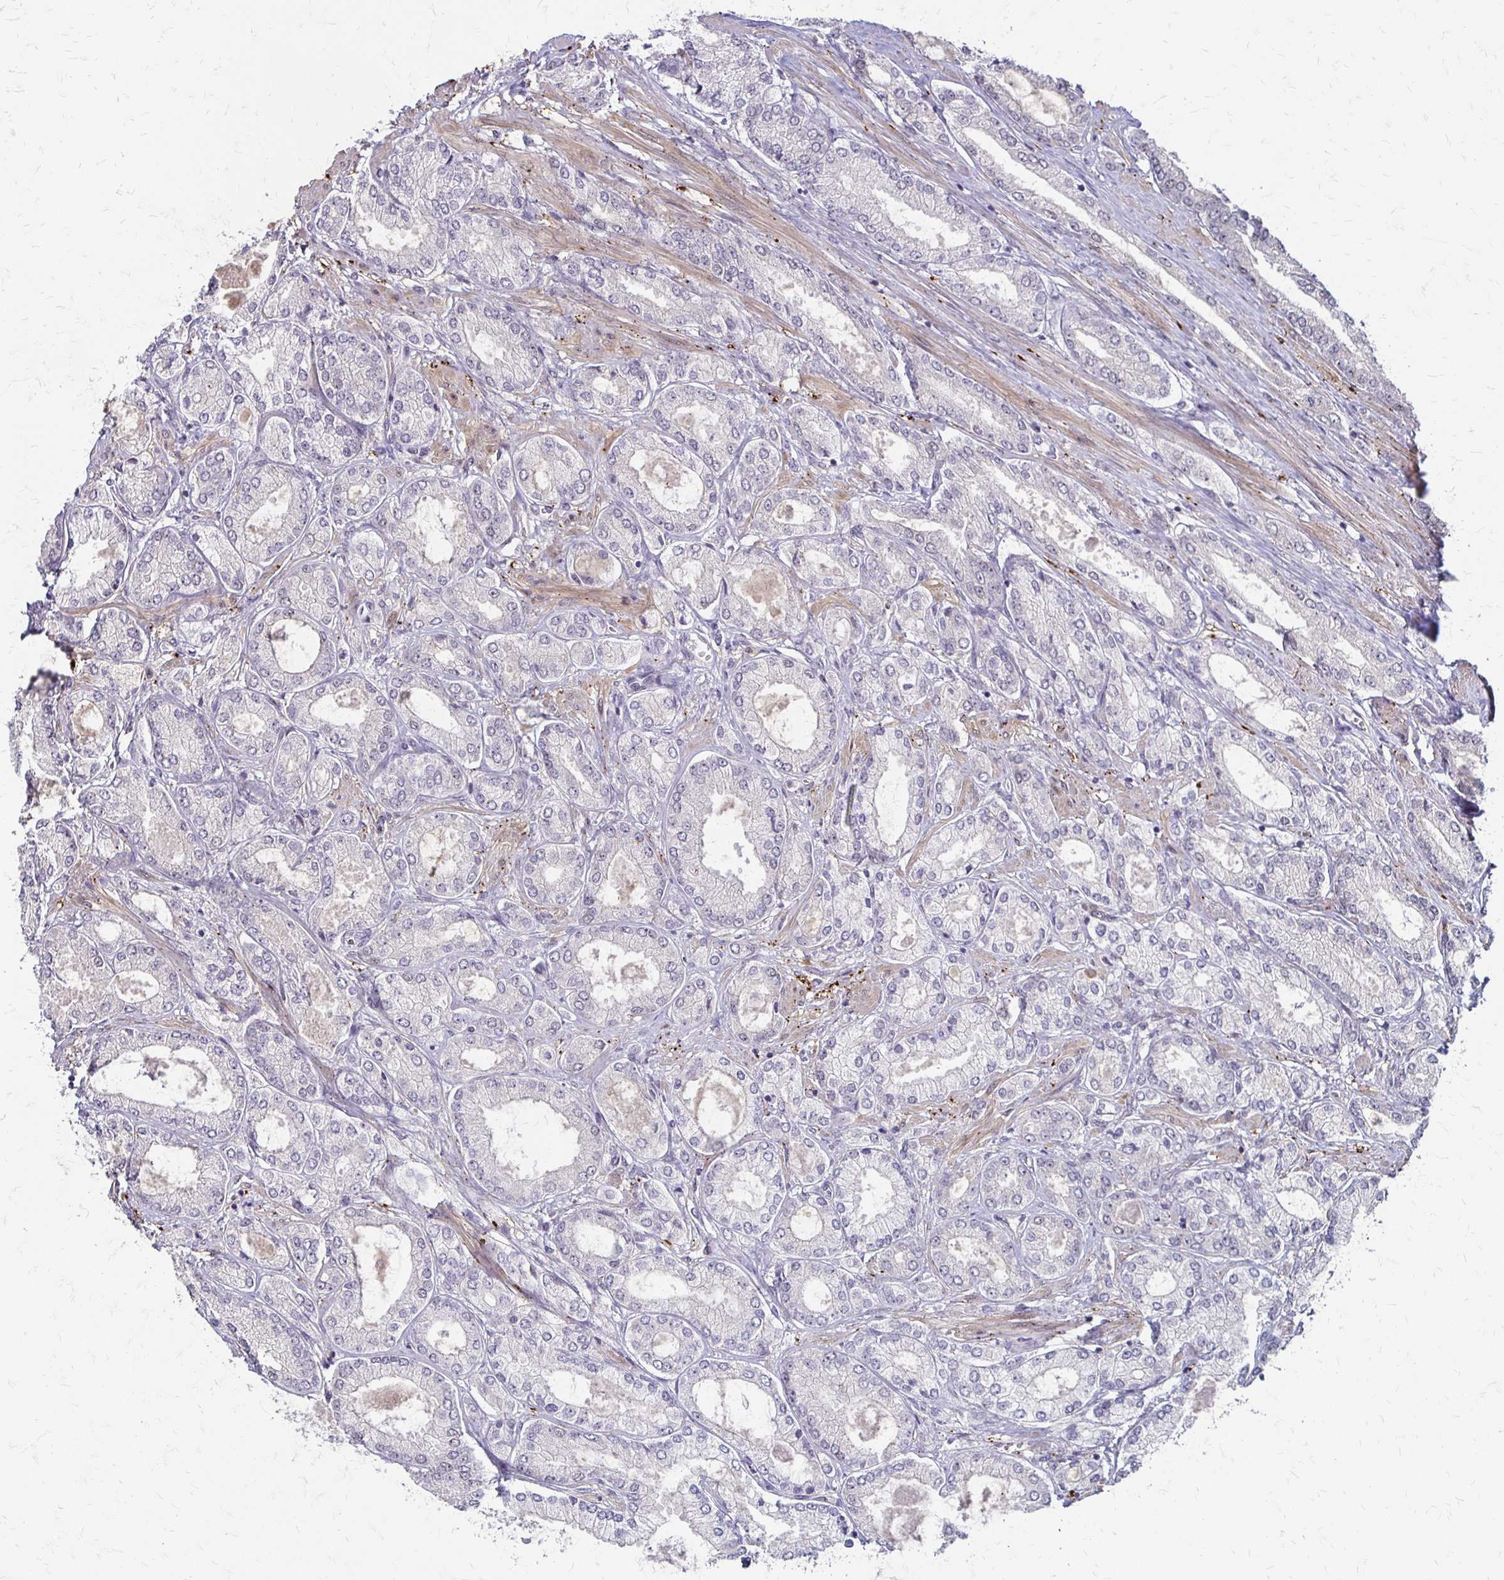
{"staining": {"intensity": "negative", "quantity": "none", "location": "none"}, "tissue": "prostate cancer", "cell_type": "Tumor cells", "image_type": "cancer", "snomed": [{"axis": "morphology", "description": "Adenocarcinoma, High grade"}, {"axis": "topography", "description": "Prostate"}], "caption": "The micrograph displays no staining of tumor cells in prostate cancer.", "gene": "CFL2", "patient": {"sex": "male", "age": 68}}